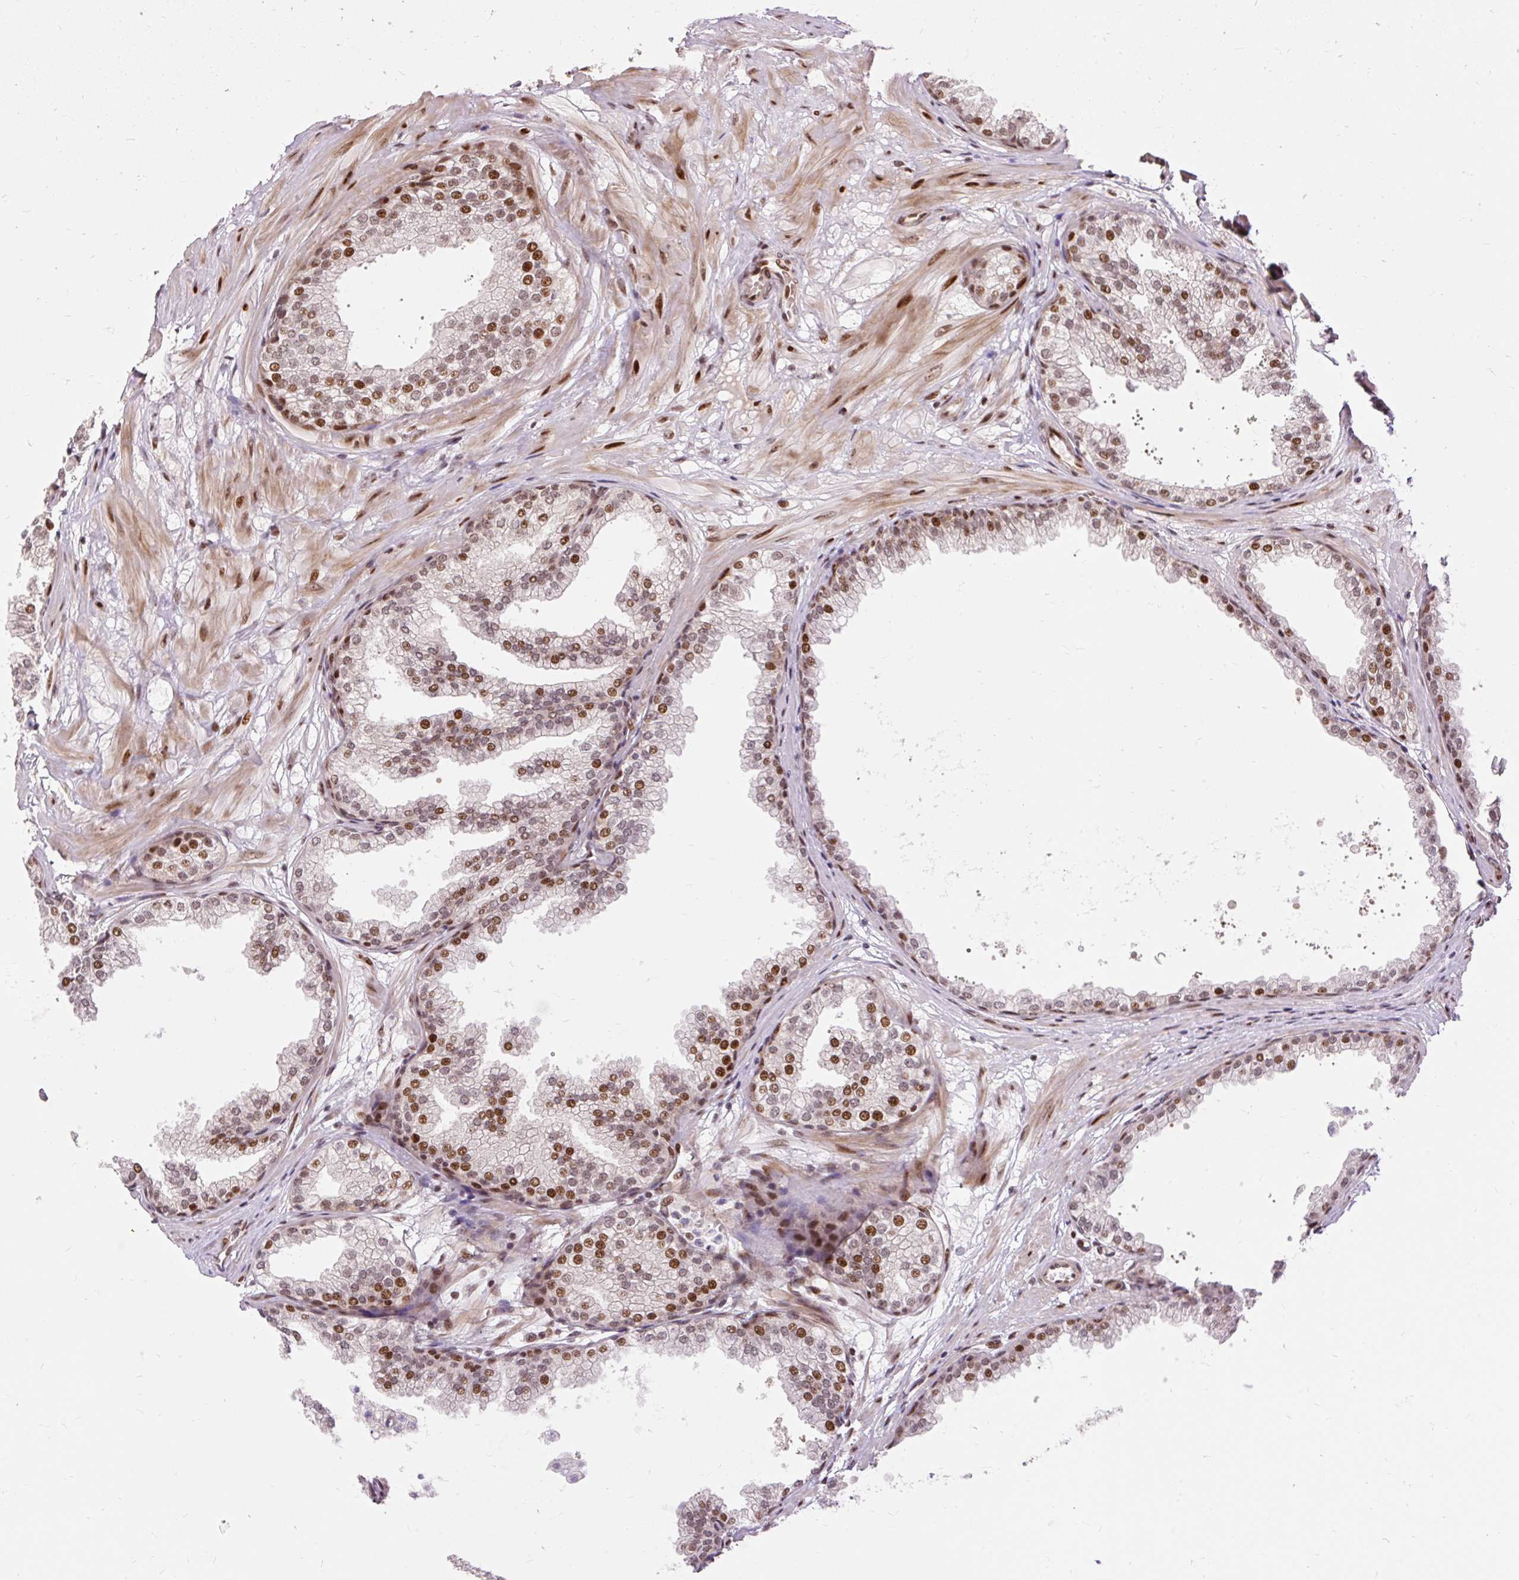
{"staining": {"intensity": "strong", "quantity": ">75%", "location": "nuclear"}, "tissue": "prostate", "cell_type": "Glandular cells", "image_type": "normal", "snomed": [{"axis": "morphology", "description": "Normal tissue, NOS"}, {"axis": "topography", "description": "Prostate"}], "caption": "DAB immunohistochemical staining of benign prostate displays strong nuclear protein expression in about >75% of glandular cells.", "gene": "MECOM", "patient": {"sex": "male", "age": 37}}